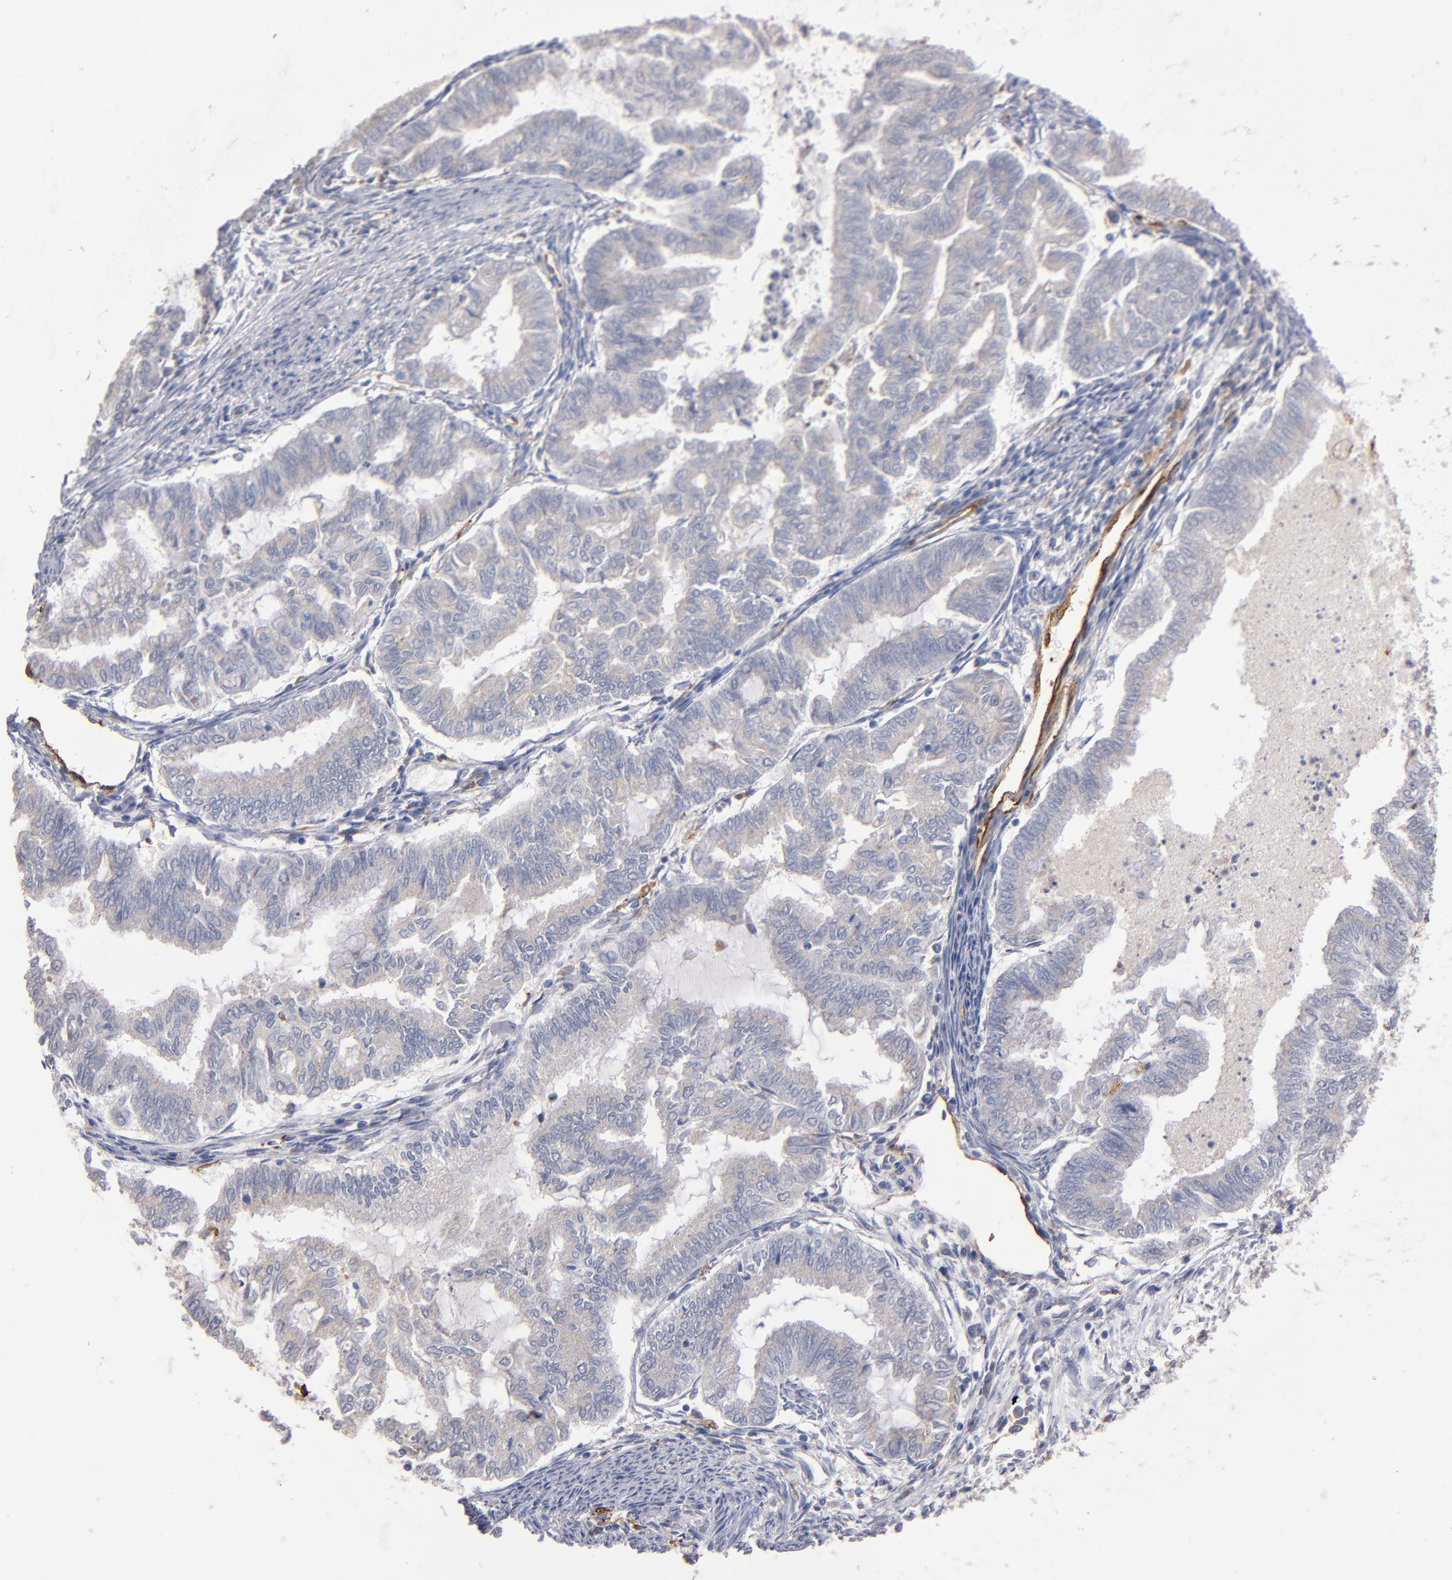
{"staining": {"intensity": "negative", "quantity": "none", "location": "none"}, "tissue": "endometrial cancer", "cell_type": "Tumor cells", "image_type": "cancer", "snomed": [{"axis": "morphology", "description": "Adenocarcinoma, NOS"}, {"axis": "topography", "description": "Endometrium"}], "caption": "The immunohistochemistry (IHC) image has no significant positivity in tumor cells of endometrial cancer (adenocarcinoma) tissue. The staining is performed using DAB brown chromogen with nuclei counter-stained in using hematoxylin.", "gene": "SELP", "patient": {"sex": "female", "age": 79}}